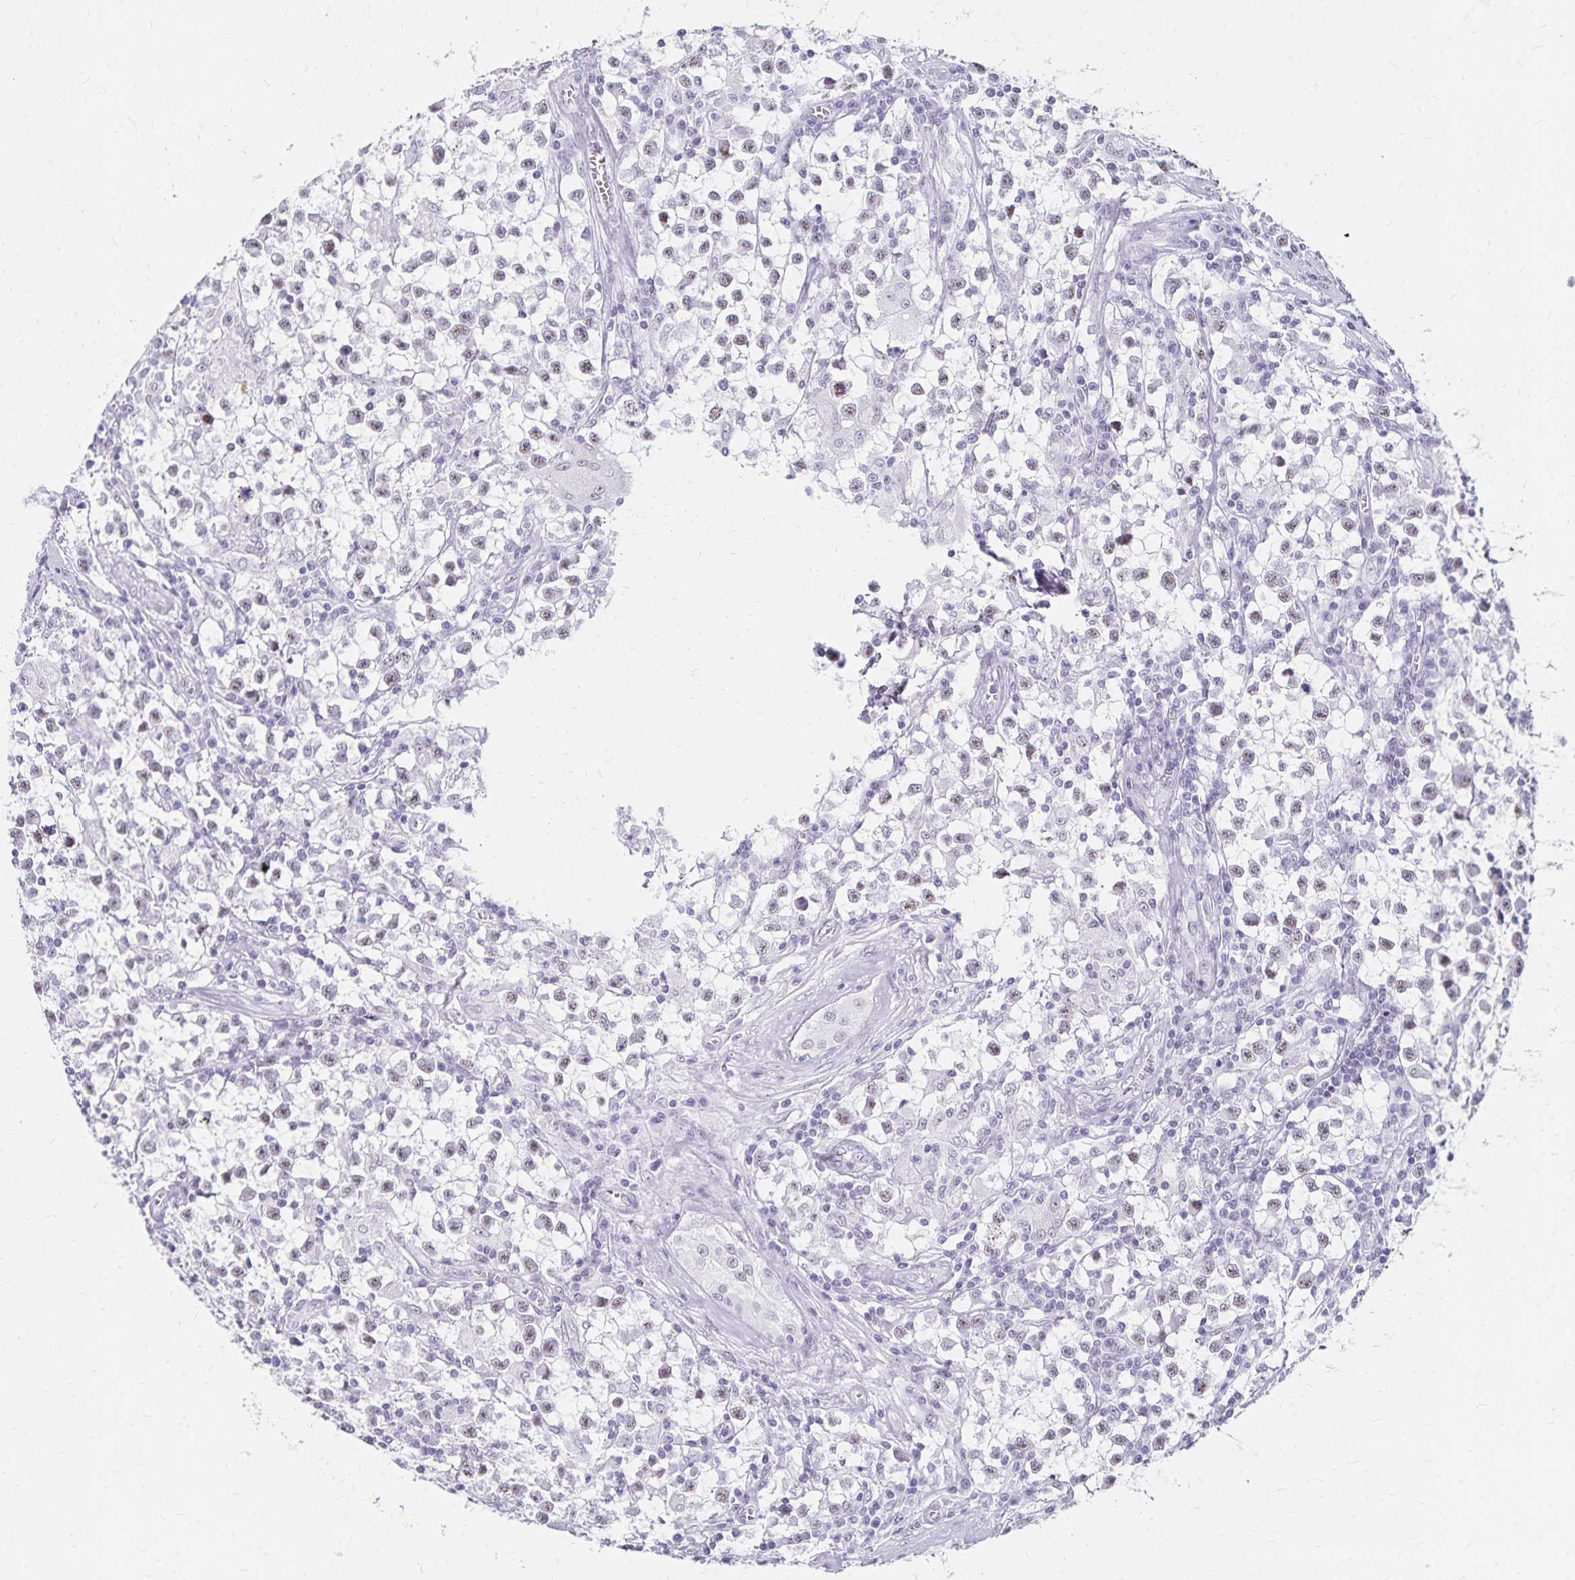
{"staining": {"intensity": "negative", "quantity": "none", "location": "none"}, "tissue": "testis cancer", "cell_type": "Tumor cells", "image_type": "cancer", "snomed": [{"axis": "morphology", "description": "Seminoma, NOS"}, {"axis": "topography", "description": "Testis"}], "caption": "High power microscopy micrograph of an immunohistochemistry (IHC) histopathology image of testis cancer (seminoma), revealing no significant expression in tumor cells. (Immunohistochemistry, brightfield microscopy, high magnification).", "gene": "C20orf85", "patient": {"sex": "male", "age": 31}}